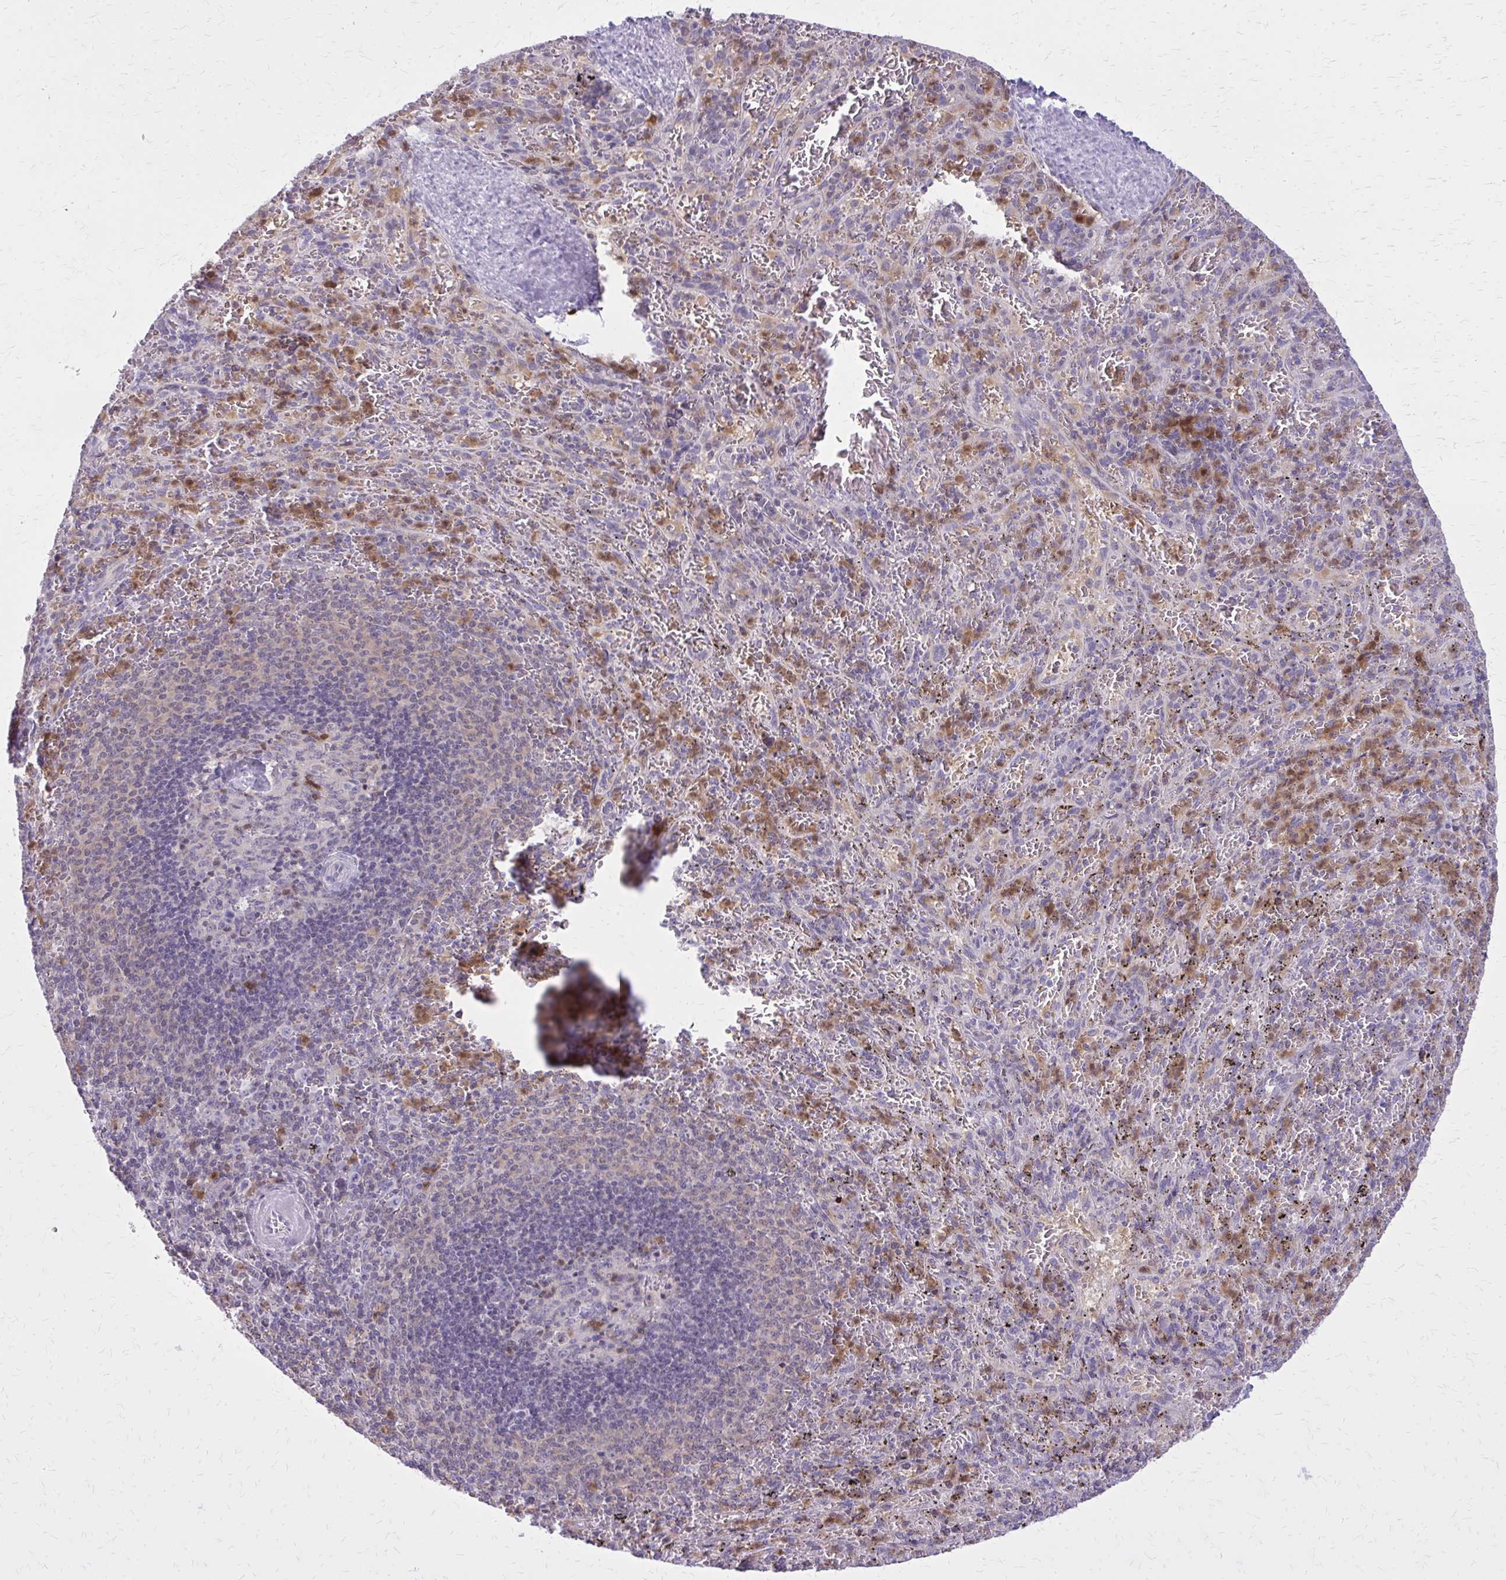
{"staining": {"intensity": "moderate", "quantity": "<25%", "location": "cytoplasmic/membranous"}, "tissue": "spleen", "cell_type": "Cells in red pulp", "image_type": "normal", "snomed": [{"axis": "morphology", "description": "Normal tissue, NOS"}, {"axis": "topography", "description": "Spleen"}], "caption": "The micrograph exhibits staining of unremarkable spleen, revealing moderate cytoplasmic/membranous protein positivity (brown color) within cells in red pulp. The staining was performed using DAB (3,3'-diaminobenzidine), with brown indicating positive protein expression. Nuclei are stained blue with hematoxylin.", "gene": "GLRX", "patient": {"sex": "male", "age": 57}}